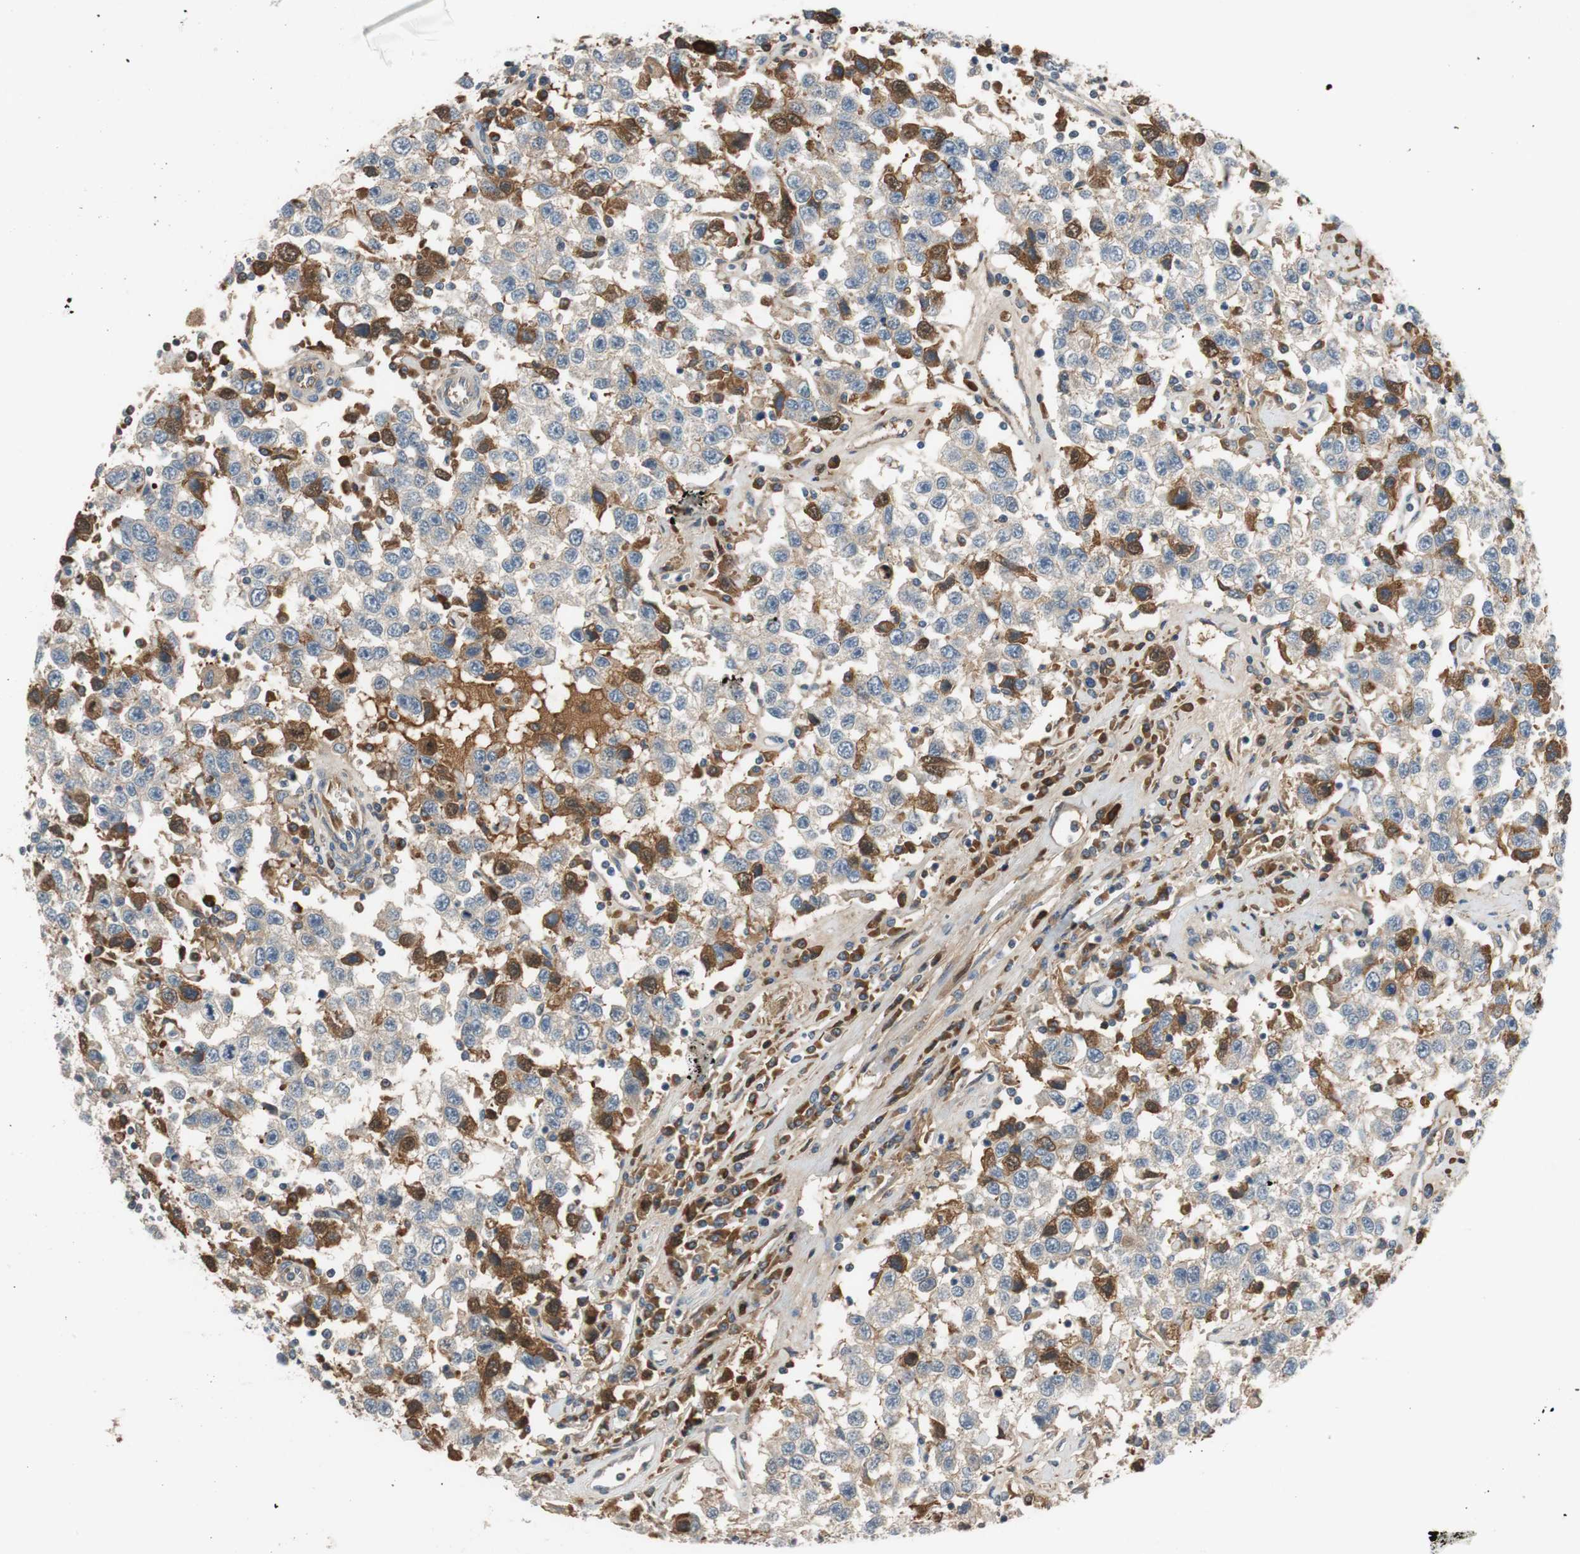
{"staining": {"intensity": "moderate", "quantity": "25%-75%", "location": "cytoplasmic/membranous"}, "tissue": "testis cancer", "cell_type": "Tumor cells", "image_type": "cancer", "snomed": [{"axis": "morphology", "description": "Seminoma, NOS"}, {"axis": "topography", "description": "Testis"}], "caption": "A histopathology image of human testis cancer stained for a protein exhibits moderate cytoplasmic/membranous brown staining in tumor cells.", "gene": "C4A", "patient": {"sex": "male", "age": 41}}